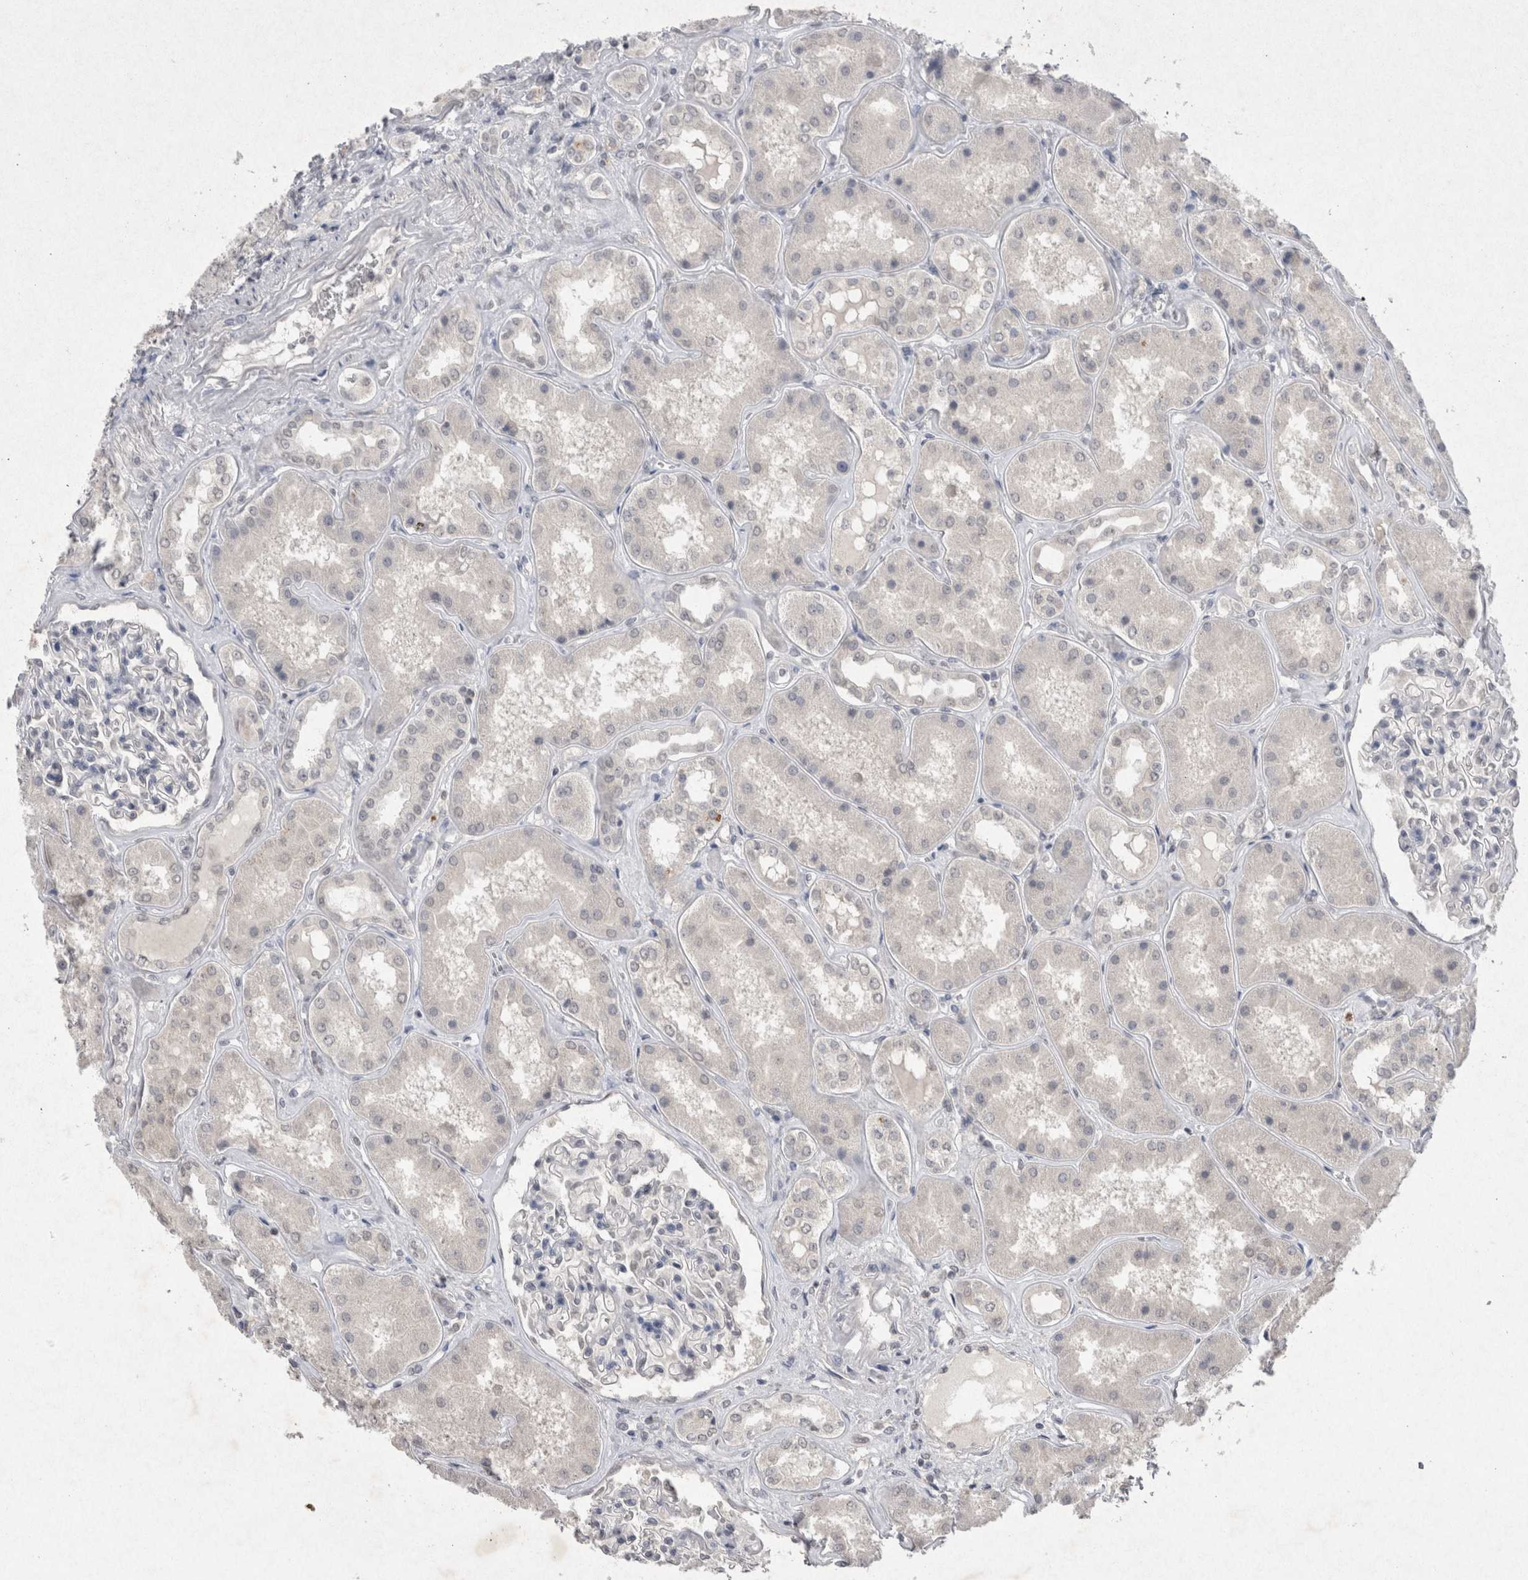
{"staining": {"intensity": "negative", "quantity": "none", "location": "none"}, "tissue": "kidney", "cell_type": "Cells in glomeruli", "image_type": "normal", "snomed": [{"axis": "morphology", "description": "Normal tissue, NOS"}, {"axis": "topography", "description": "Kidney"}], "caption": "DAB immunohistochemical staining of normal human kidney displays no significant expression in cells in glomeruli.", "gene": "LYVE1", "patient": {"sex": "female", "age": 56}}